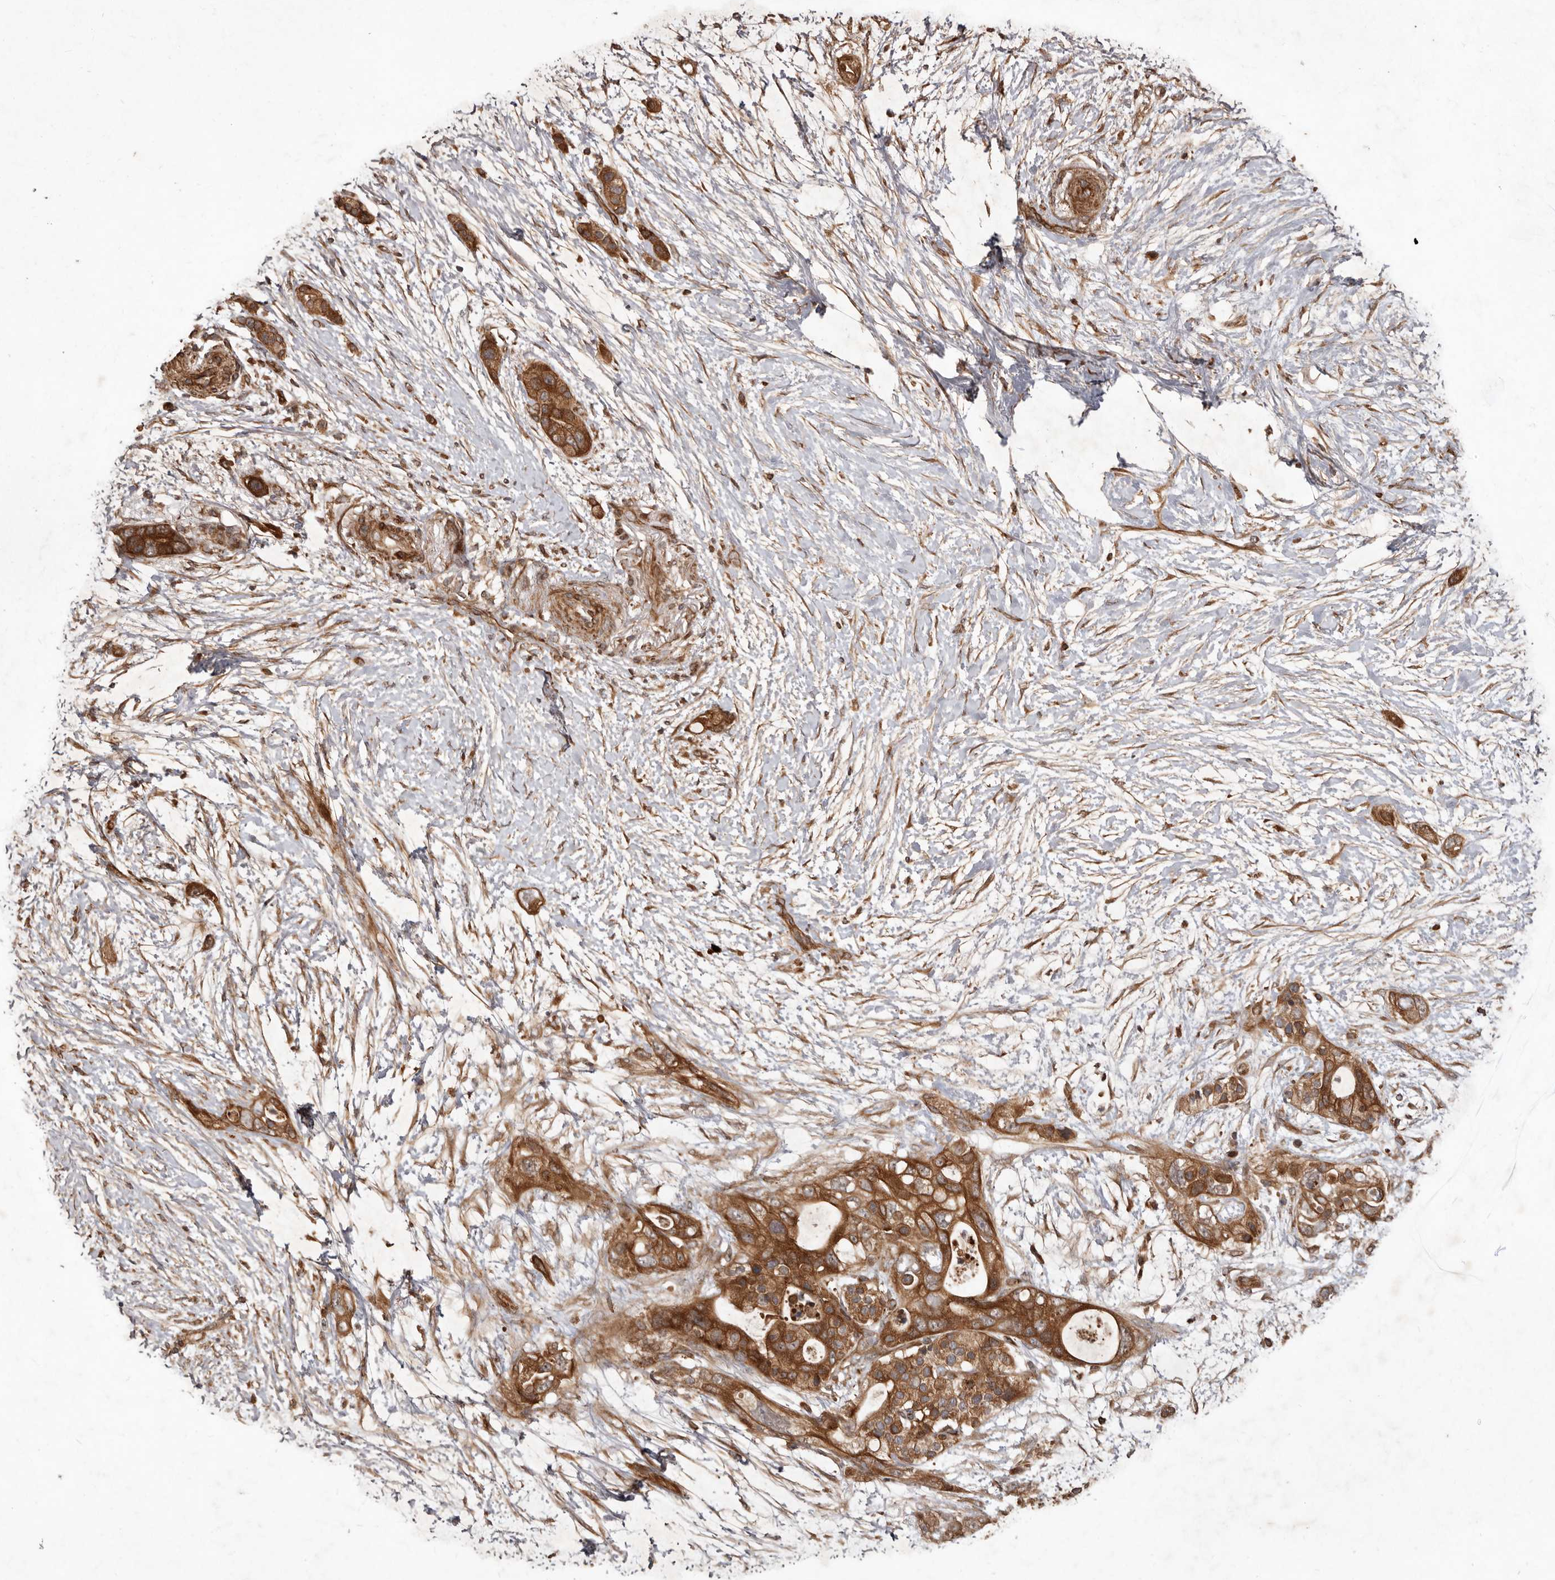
{"staining": {"intensity": "moderate", "quantity": ">75%", "location": "cytoplasmic/membranous"}, "tissue": "pancreatic cancer", "cell_type": "Tumor cells", "image_type": "cancer", "snomed": [{"axis": "morphology", "description": "Adenocarcinoma, NOS"}, {"axis": "topography", "description": "Pancreas"}], "caption": "Protein positivity by IHC demonstrates moderate cytoplasmic/membranous staining in about >75% of tumor cells in pancreatic cancer (adenocarcinoma).", "gene": "STK36", "patient": {"sex": "male", "age": 53}}